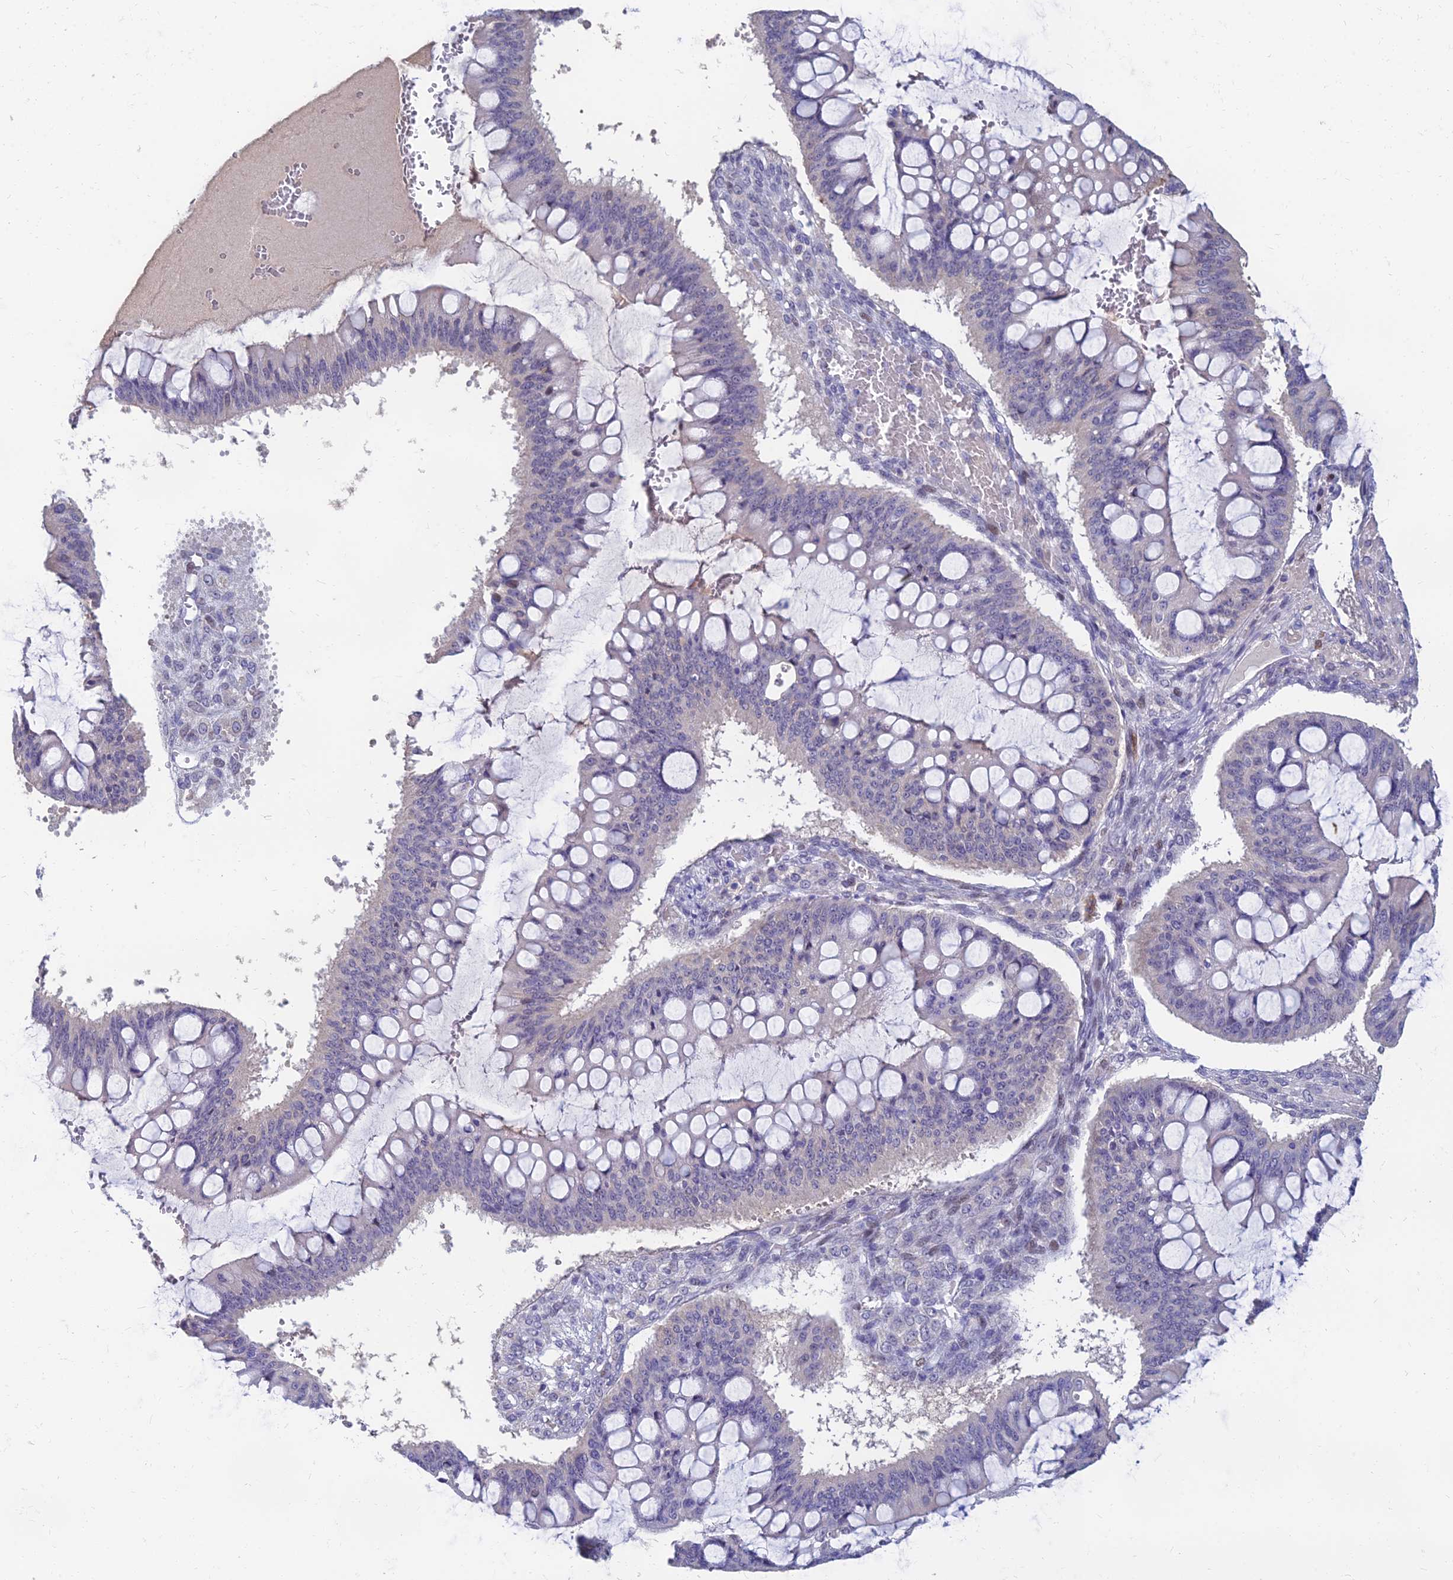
{"staining": {"intensity": "negative", "quantity": "none", "location": "none"}, "tissue": "ovarian cancer", "cell_type": "Tumor cells", "image_type": "cancer", "snomed": [{"axis": "morphology", "description": "Cystadenocarcinoma, mucinous, NOS"}, {"axis": "topography", "description": "Ovary"}], "caption": "Tumor cells show no significant protein positivity in mucinous cystadenocarcinoma (ovarian).", "gene": "GOLGA6D", "patient": {"sex": "female", "age": 73}}